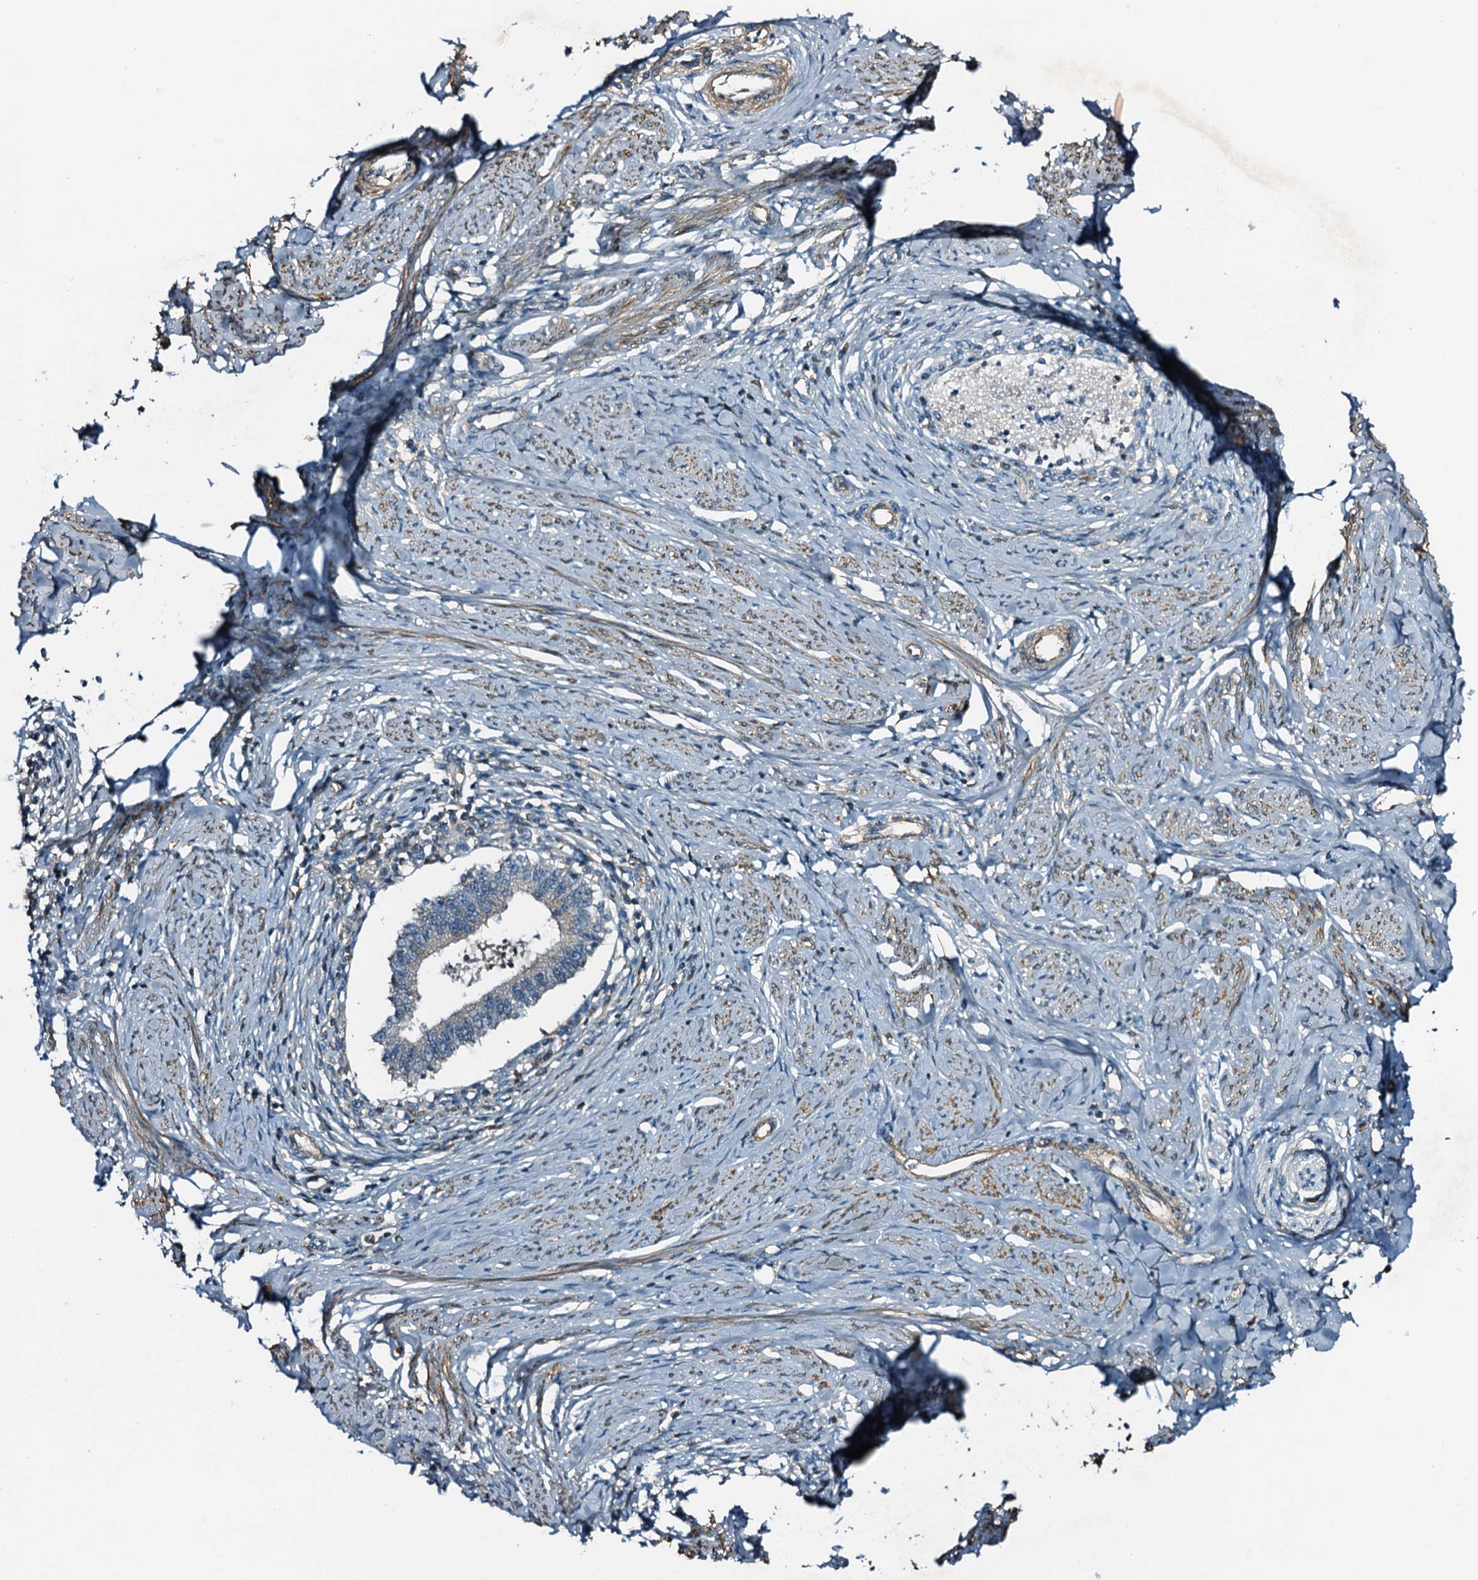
{"staining": {"intensity": "negative", "quantity": "none", "location": "none"}, "tissue": "cervical cancer", "cell_type": "Tumor cells", "image_type": "cancer", "snomed": [{"axis": "morphology", "description": "Adenocarcinoma, NOS"}, {"axis": "topography", "description": "Cervix"}], "caption": "Adenocarcinoma (cervical) stained for a protein using immunohistochemistry displays no staining tumor cells.", "gene": "DUOXA1", "patient": {"sex": "female", "age": 36}}